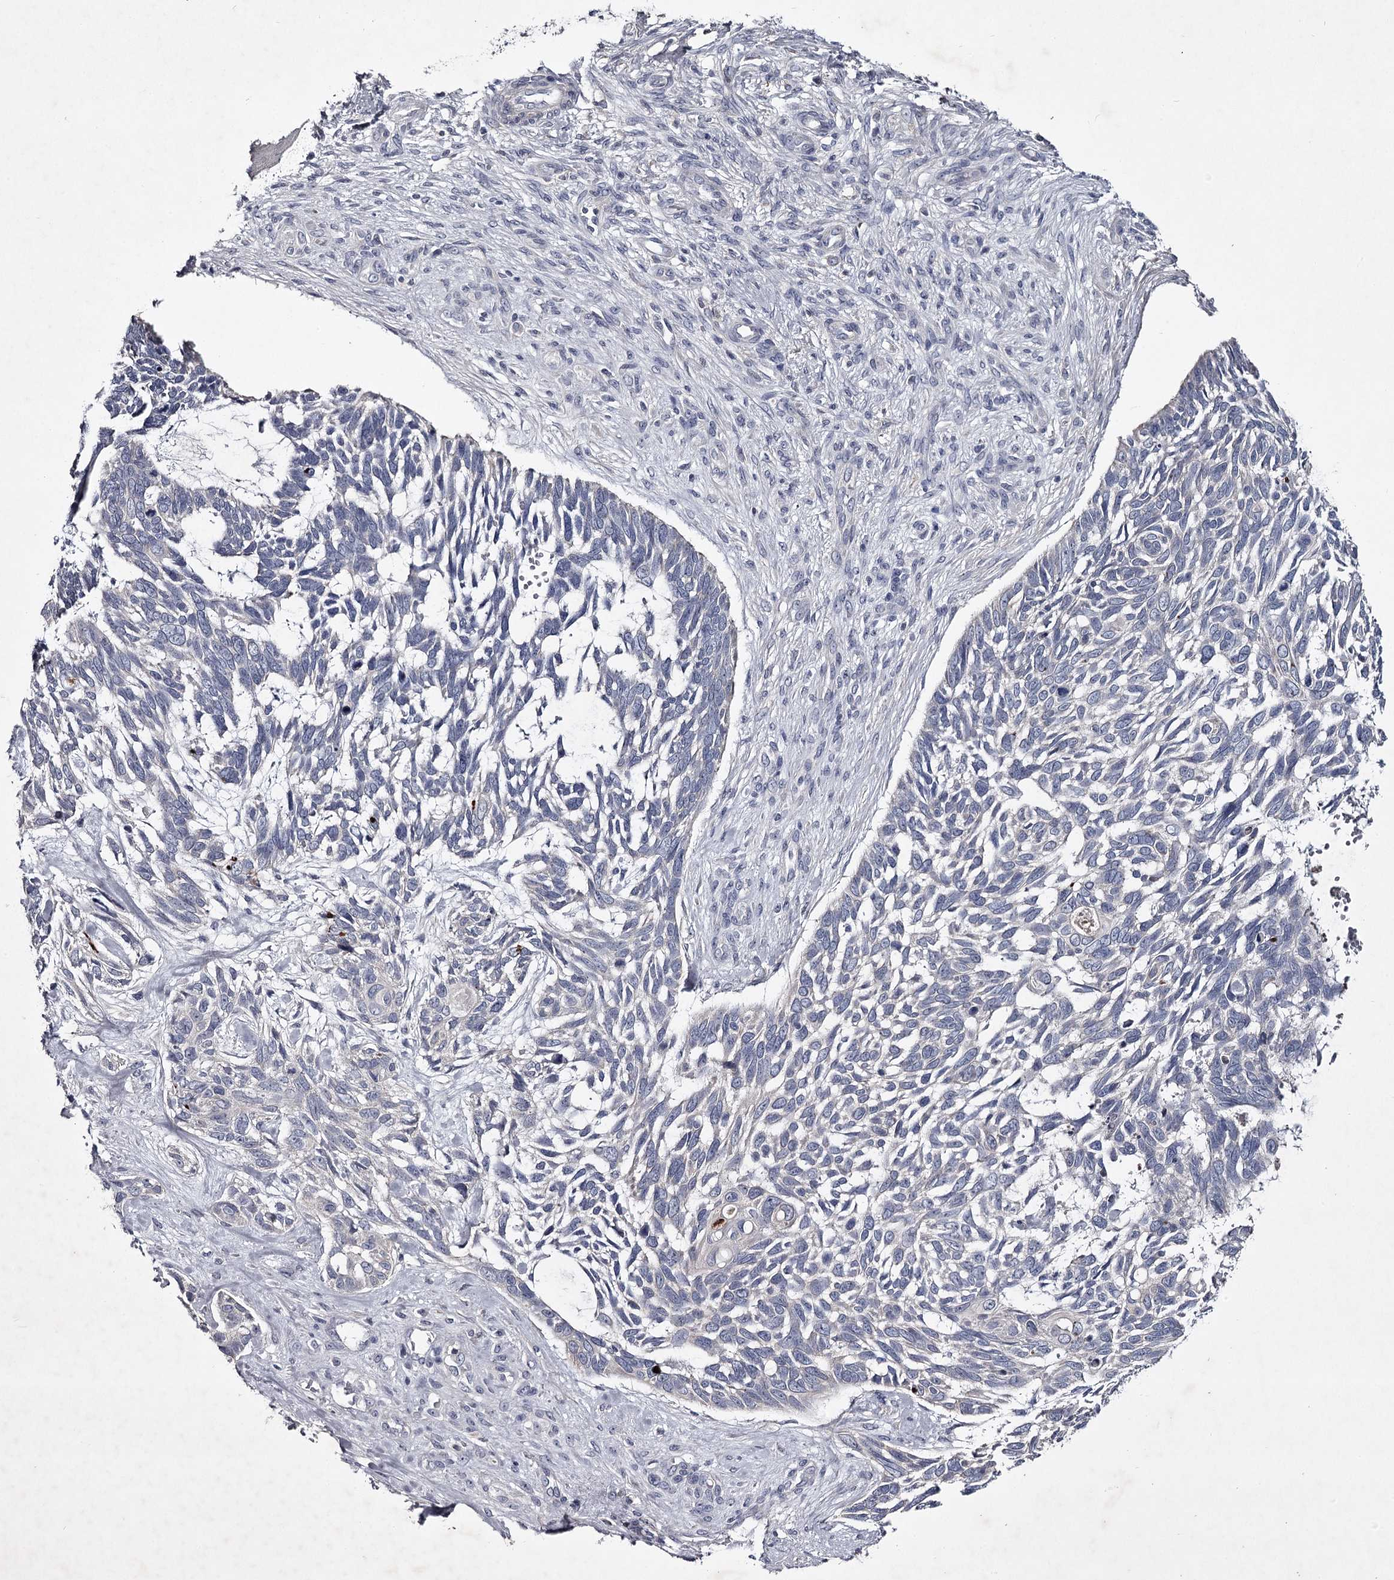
{"staining": {"intensity": "negative", "quantity": "none", "location": "none"}, "tissue": "skin cancer", "cell_type": "Tumor cells", "image_type": "cancer", "snomed": [{"axis": "morphology", "description": "Basal cell carcinoma"}, {"axis": "topography", "description": "Skin"}], "caption": "Micrograph shows no protein positivity in tumor cells of skin cancer (basal cell carcinoma) tissue. (DAB (3,3'-diaminobenzidine) IHC visualized using brightfield microscopy, high magnification).", "gene": "FDXACB1", "patient": {"sex": "male", "age": 88}}